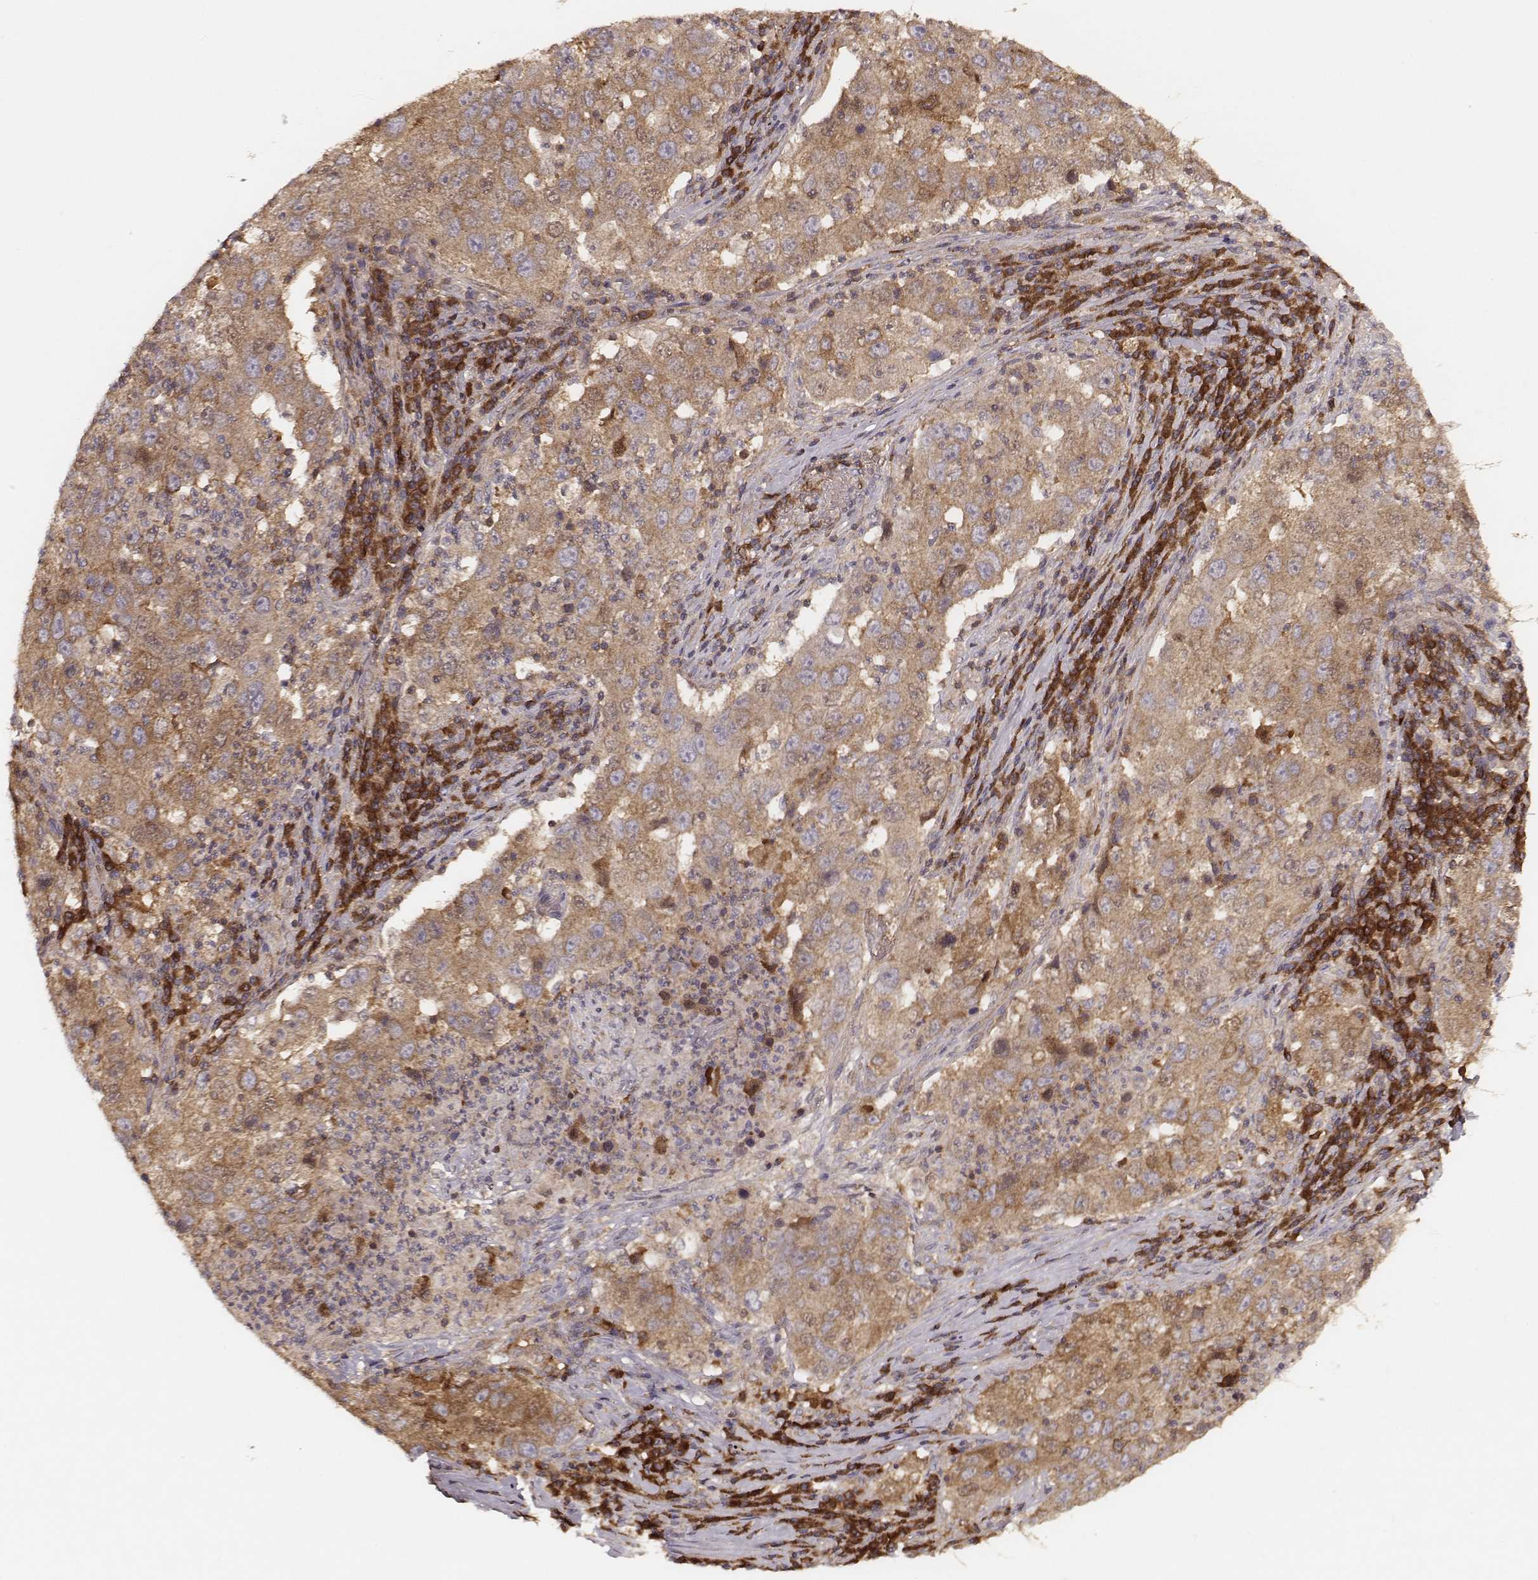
{"staining": {"intensity": "moderate", "quantity": ">75%", "location": "cytoplasmic/membranous"}, "tissue": "lung cancer", "cell_type": "Tumor cells", "image_type": "cancer", "snomed": [{"axis": "morphology", "description": "Adenocarcinoma, NOS"}, {"axis": "topography", "description": "Lung"}], "caption": "Human lung cancer stained with a brown dye exhibits moderate cytoplasmic/membranous positive positivity in about >75% of tumor cells.", "gene": "CARS1", "patient": {"sex": "male", "age": 73}}